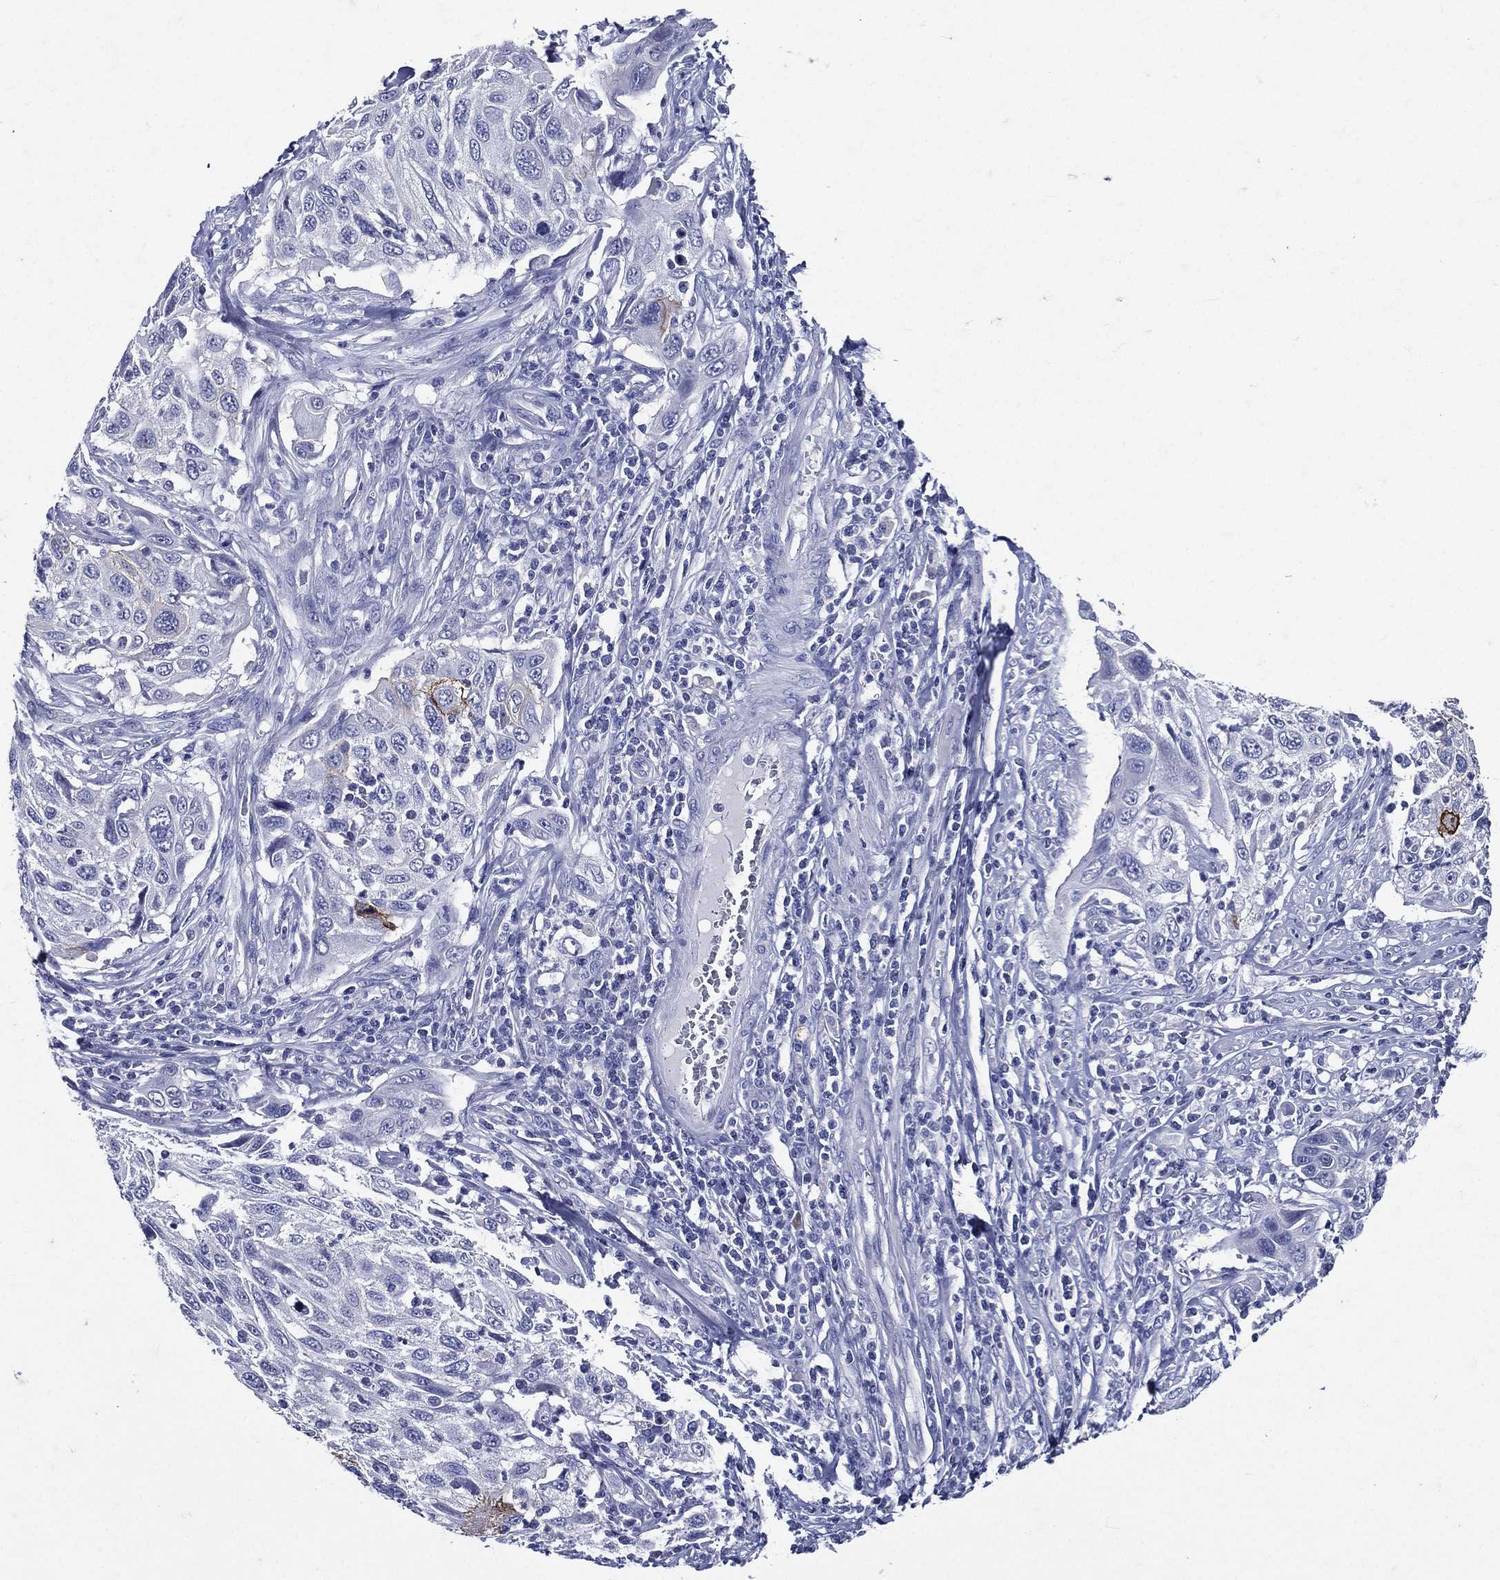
{"staining": {"intensity": "strong", "quantity": "<25%", "location": "cytoplasmic/membranous"}, "tissue": "cervical cancer", "cell_type": "Tumor cells", "image_type": "cancer", "snomed": [{"axis": "morphology", "description": "Squamous cell carcinoma, NOS"}, {"axis": "topography", "description": "Cervix"}], "caption": "Cervical squamous cell carcinoma was stained to show a protein in brown. There is medium levels of strong cytoplasmic/membranous expression in about <25% of tumor cells.", "gene": "TGM1", "patient": {"sex": "female", "age": 70}}